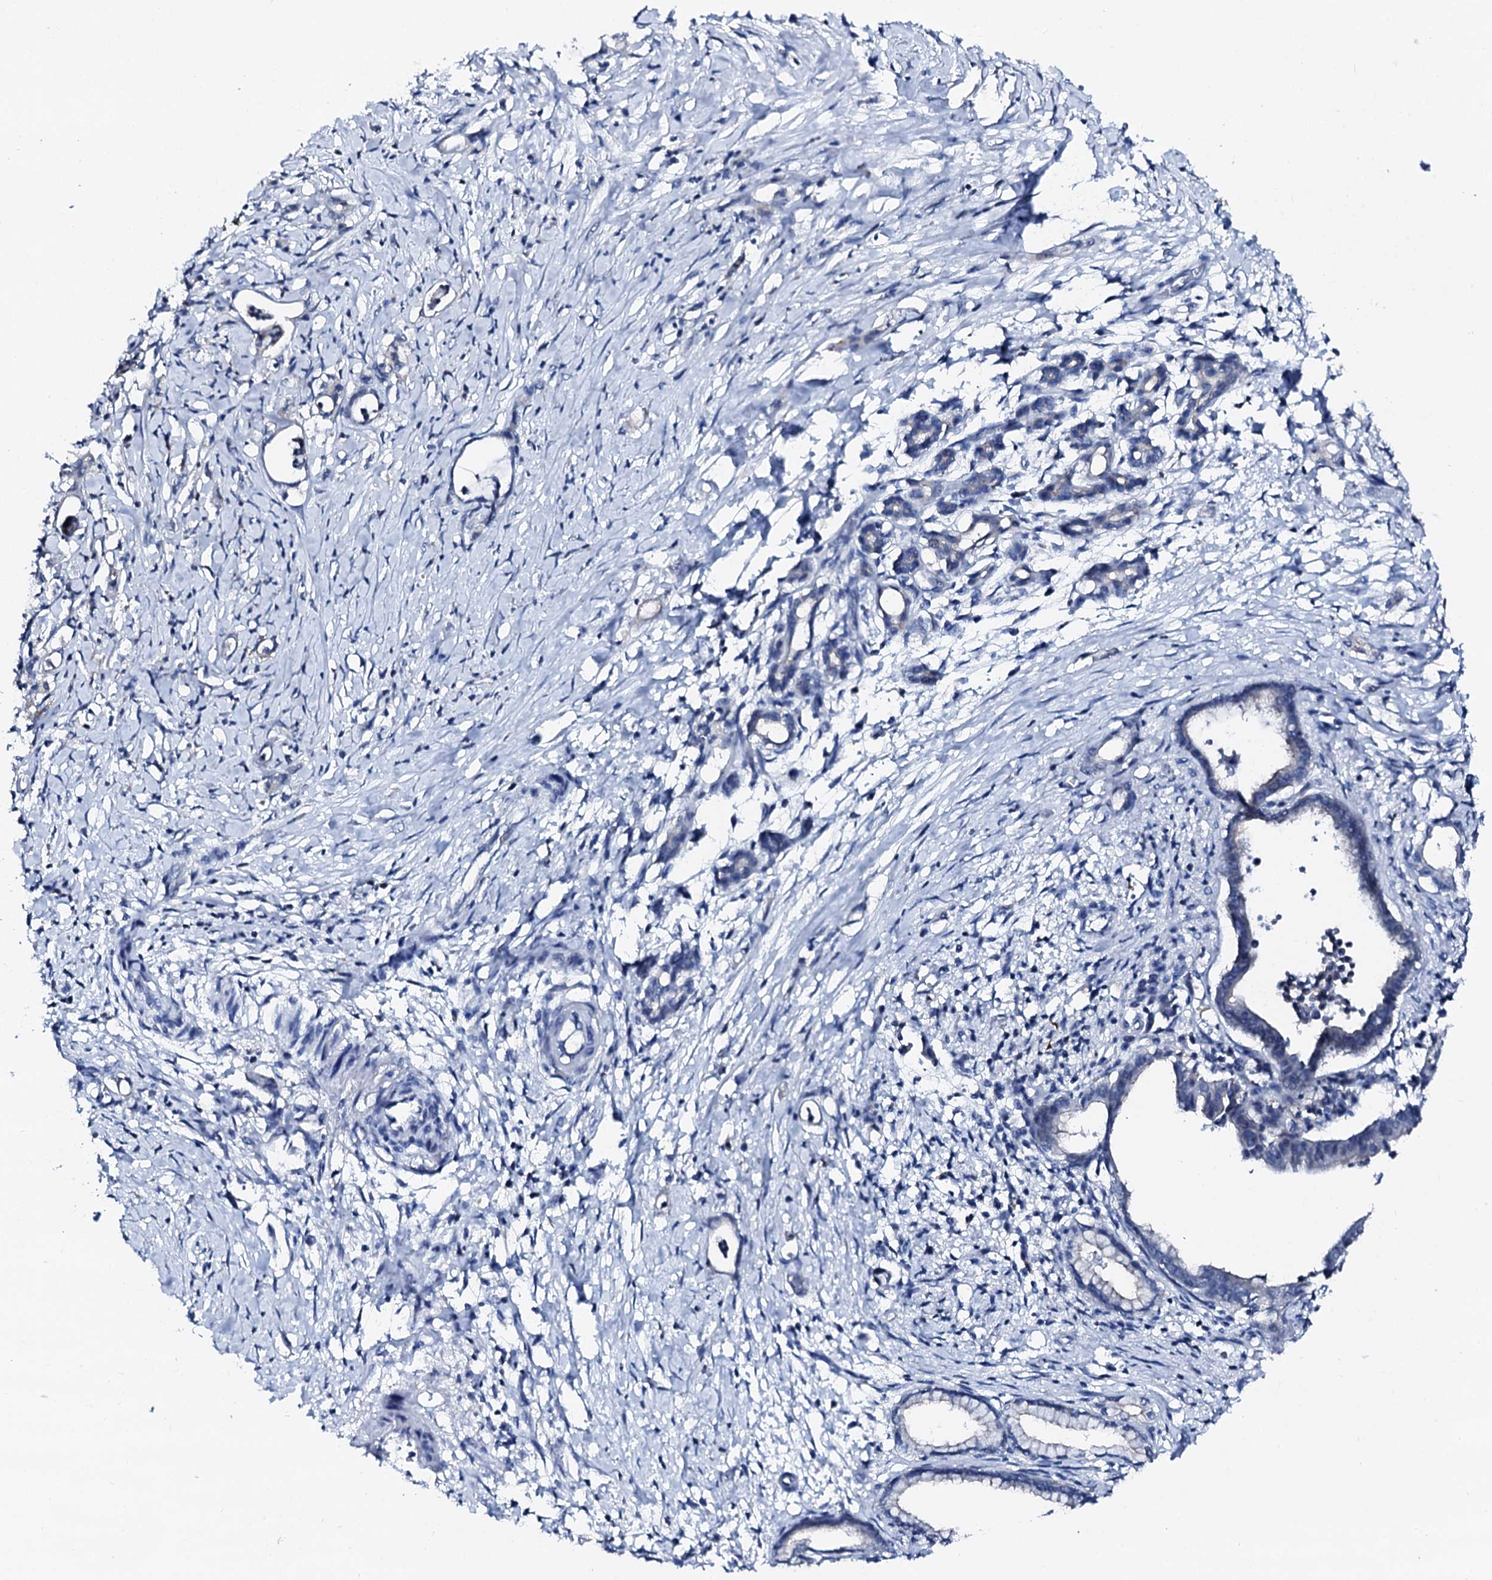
{"staining": {"intensity": "negative", "quantity": "none", "location": "none"}, "tissue": "pancreatic cancer", "cell_type": "Tumor cells", "image_type": "cancer", "snomed": [{"axis": "morphology", "description": "Adenocarcinoma, NOS"}, {"axis": "topography", "description": "Pancreas"}], "caption": "DAB (3,3'-diaminobenzidine) immunohistochemical staining of human pancreatic cancer (adenocarcinoma) displays no significant expression in tumor cells.", "gene": "TRAFD1", "patient": {"sex": "female", "age": 55}}